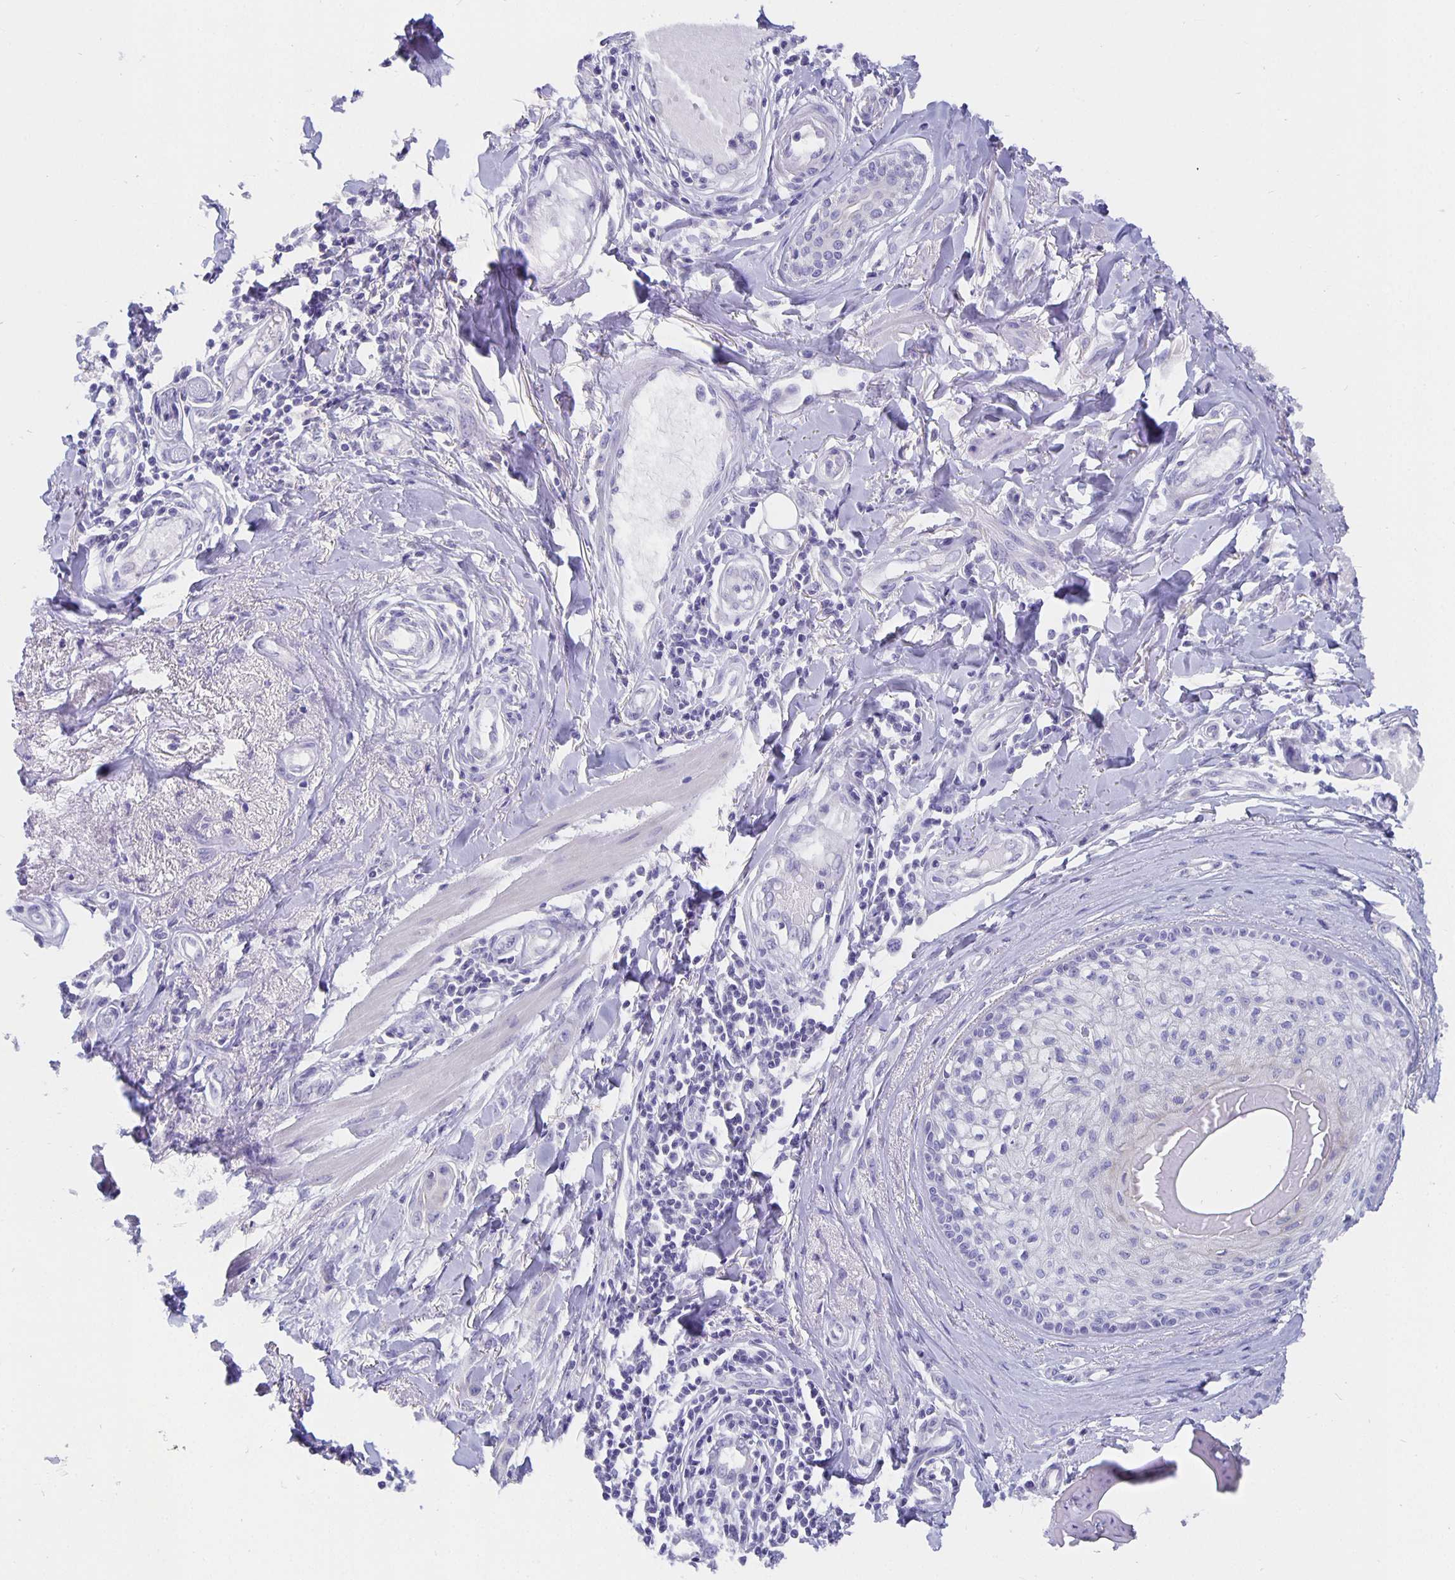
{"staining": {"intensity": "negative", "quantity": "none", "location": "none"}, "tissue": "skin cancer", "cell_type": "Tumor cells", "image_type": "cancer", "snomed": [{"axis": "morphology", "description": "Squamous cell carcinoma, NOS"}, {"axis": "topography", "description": "Skin"}], "caption": "This is a photomicrograph of IHC staining of skin squamous cell carcinoma, which shows no staining in tumor cells. (Stains: DAB immunohistochemistry (IHC) with hematoxylin counter stain, Microscopy: brightfield microscopy at high magnification).", "gene": "CFAP74", "patient": {"sex": "female", "age": 69}}